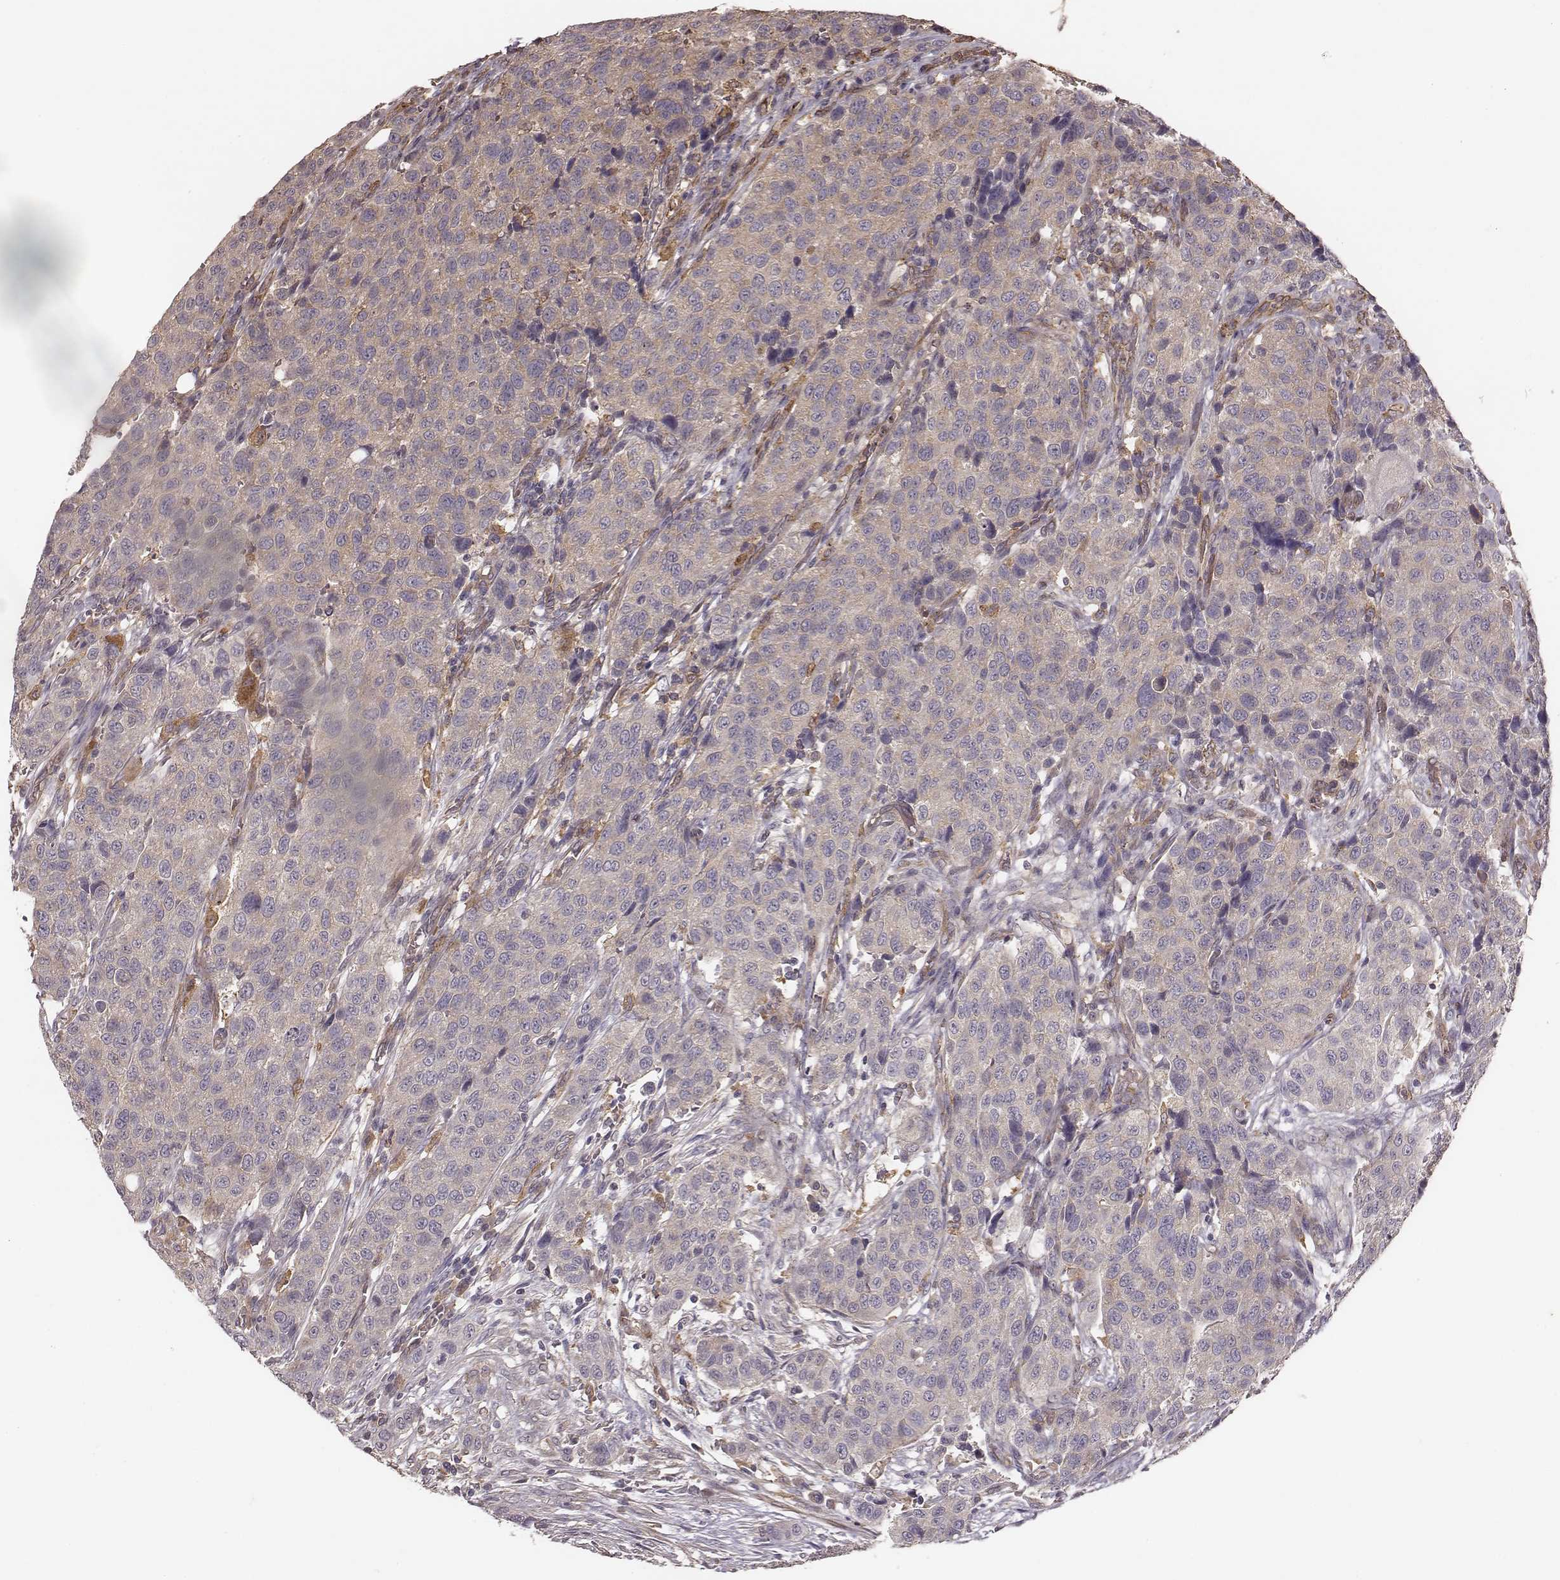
{"staining": {"intensity": "negative", "quantity": "none", "location": "none"}, "tissue": "urothelial cancer", "cell_type": "Tumor cells", "image_type": "cancer", "snomed": [{"axis": "morphology", "description": "Urothelial carcinoma, High grade"}, {"axis": "topography", "description": "Urinary bladder"}], "caption": "The immunohistochemistry image has no significant staining in tumor cells of urothelial carcinoma (high-grade) tissue.", "gene": "VPS26A", "patient": {"sex": "female", "age": 58}}